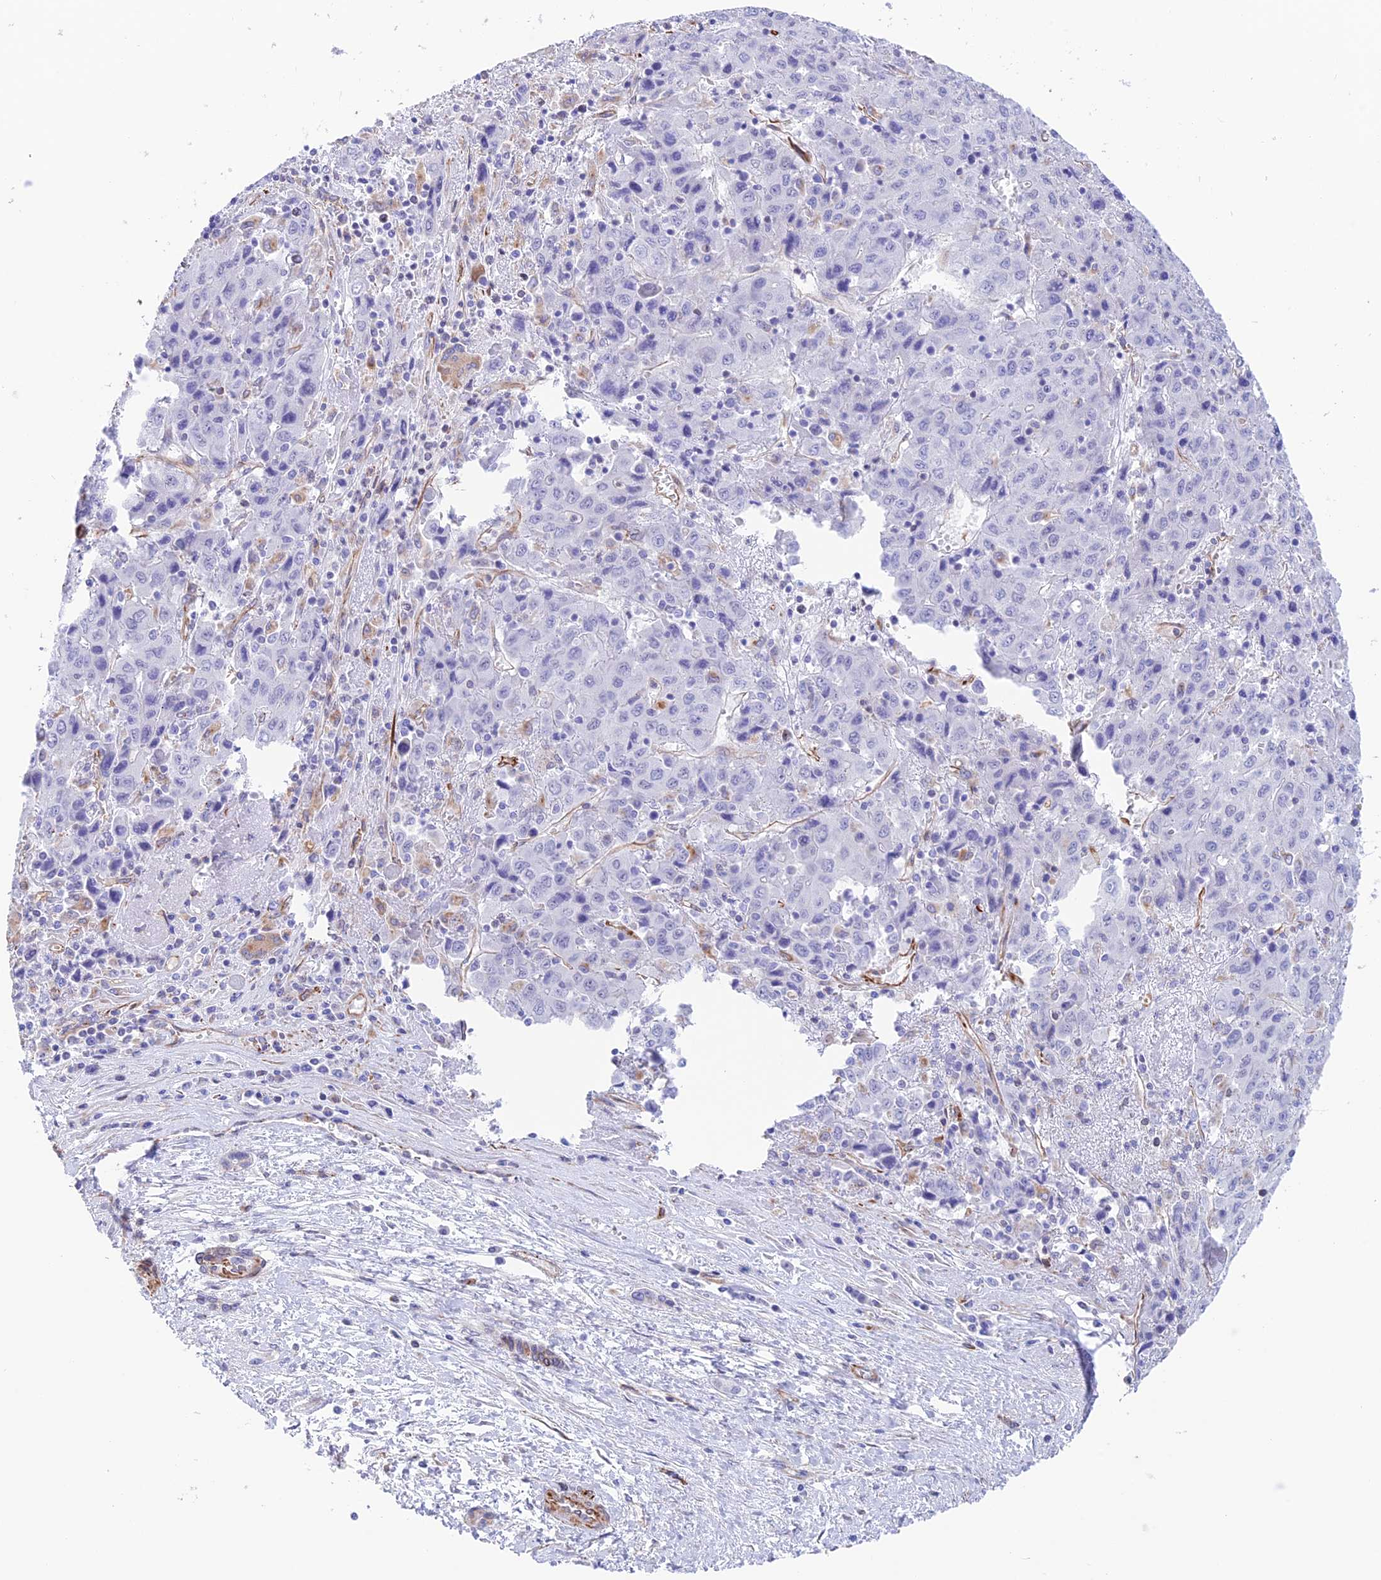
{"staining": {"intensity": "negative", "quantity": "none", "location": "none"}, "tissue": "liver cancer", "cell_type": "Tumor cells", "image_type": "cancer", "snomed": [{"axis": "morphology", "description": "Carcinoma, Hepatocellular, NOS"}, {"axis": "topography", "description": "Liver"}], "caption": "Liver hepatocellular carcinoma was stained to show a protein in brown. There is no significant staining in tumor cells.", "gene": "ZNF652", "patient": {"sex": "female", "age": 53}}